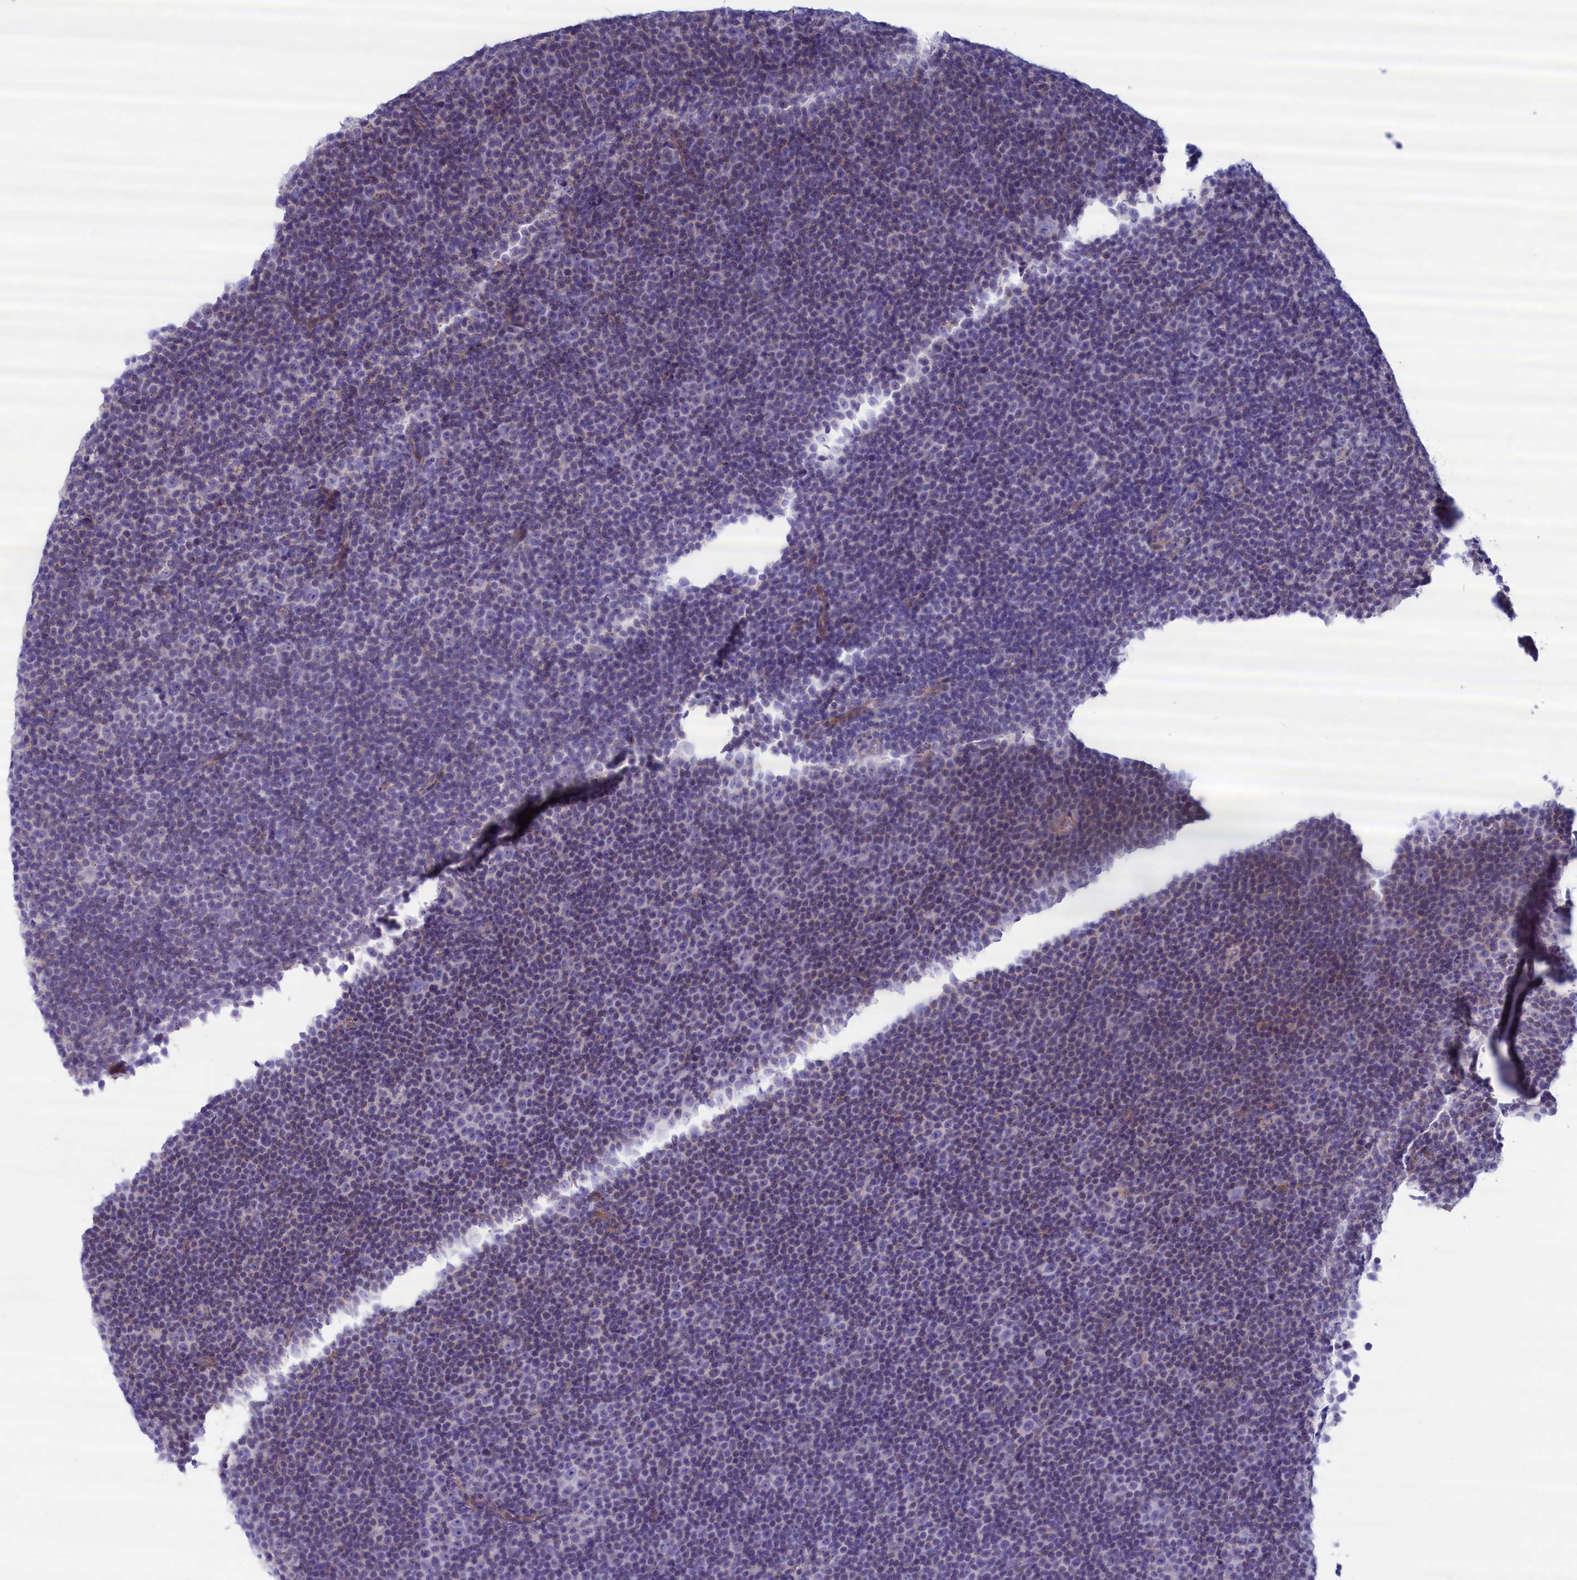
{"staining": {"intensity": "negative", "quantity": "none", "location": "none"}, "tissue": "lymphoma", "cell_type": "Tumor cells", "image_type": "cancer", "snomed": [{"axis": "morphology", "description": "Malignant lymphoma, non-Hodgkin's type, Low grade"}, {"axis": "topography", "description": "Lymph node"}], "caption": "Histopathology image shows no protein expression in tumor cells of malignant lymphoma, non-Hodgkin's type (low-grade) tissue. Nuclei are stained in blue.", "gene": "MPV17L2", "patient": {"sex": "female", "age": 67}}